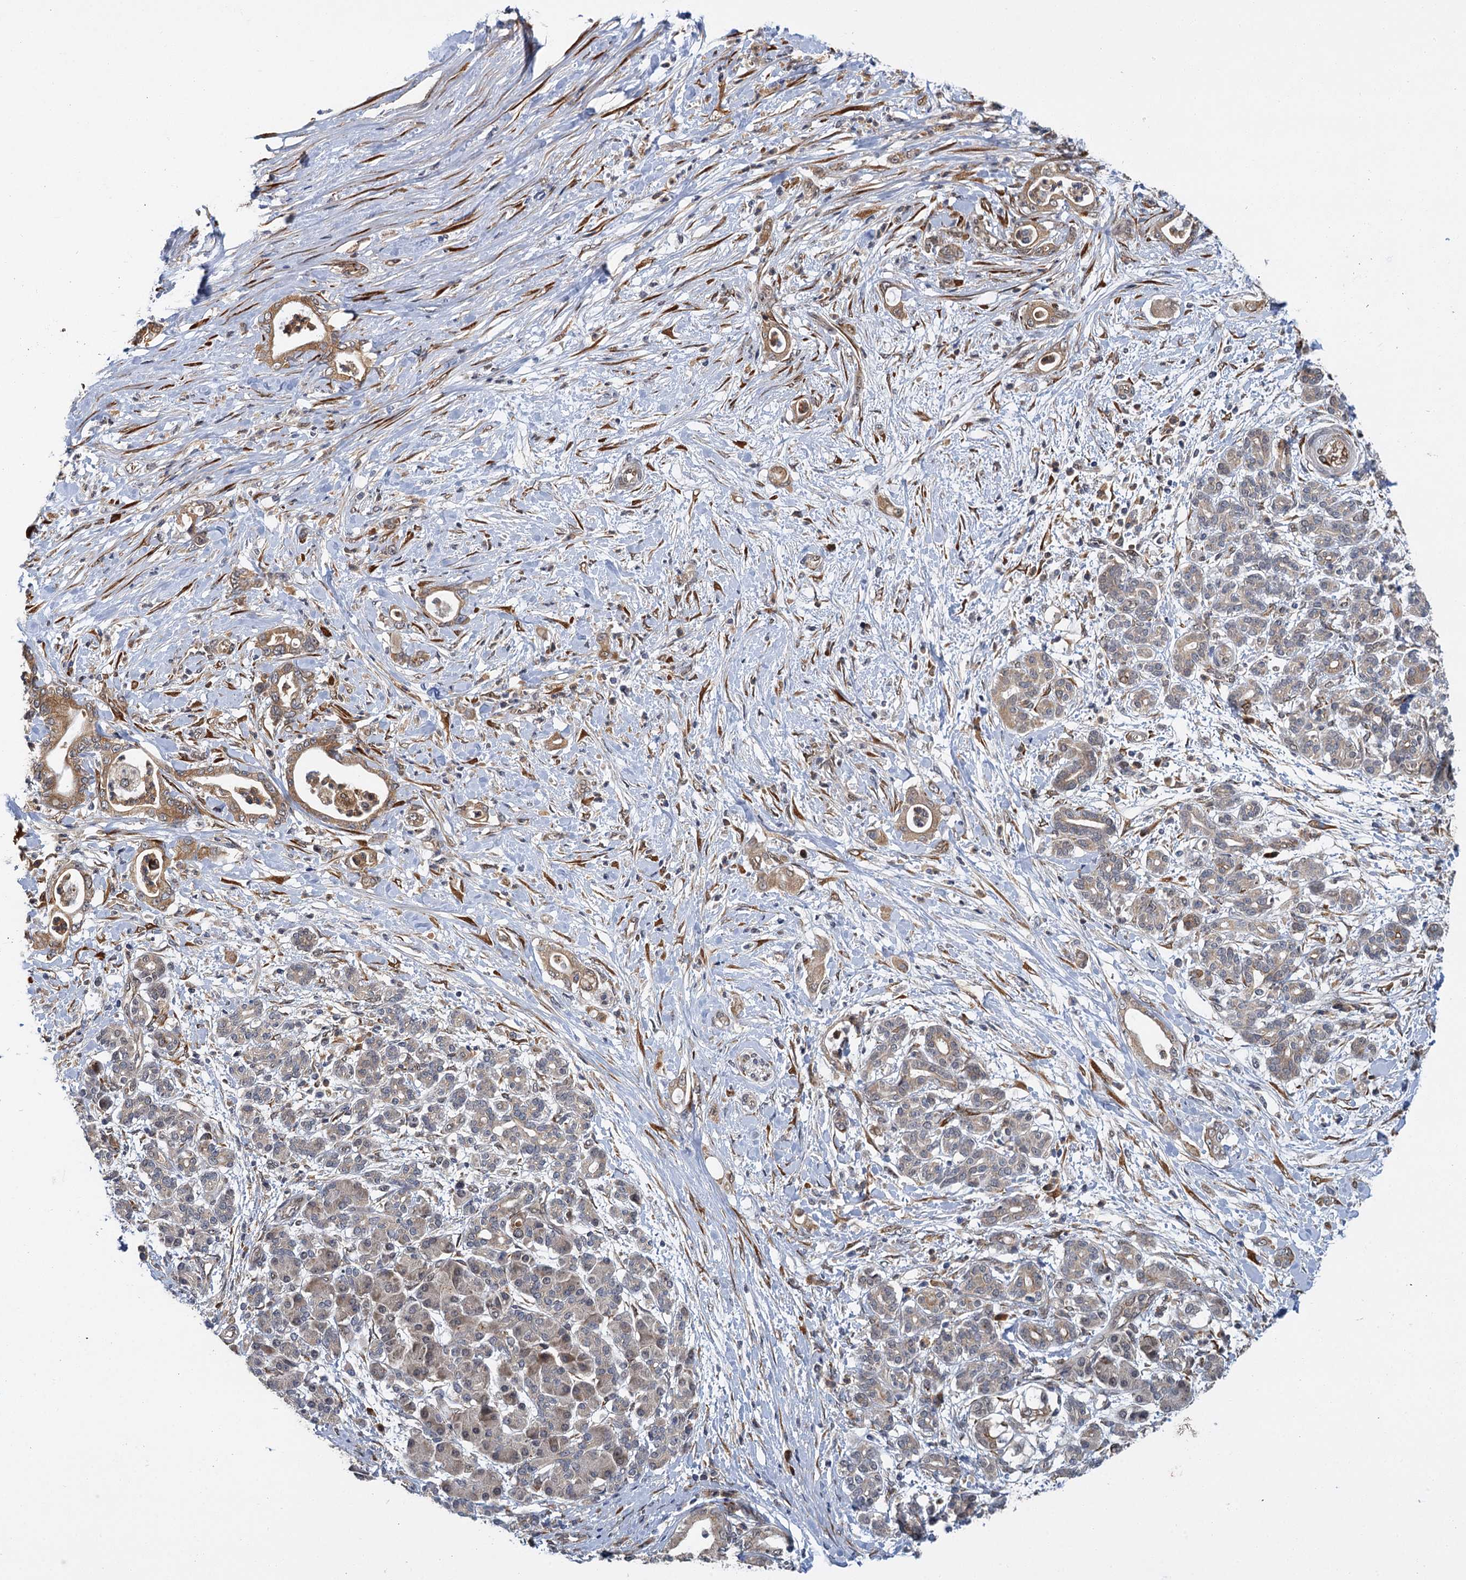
{"staining": {"intensity": "moderate", "quantity": ">75%", "location": "cytoplasmic/membranous"}, "tissue": "pancreatic cancer", "cell_type": "Tumor cells", "image_type": "cancer", "snomed": [{"axis": "morphology", "description": "Adenocarcinoma, NOS"}, {"axis": "topography", "description": "Pancreas"}], "caption": "An image of human adenocarcinoma (pancreatic) stained for a protein reveals moderate cytoplasmic/membranous brown staining in tumor cells.", "gene": "APBA2", "patient": {"sex": "female", "age": 55}}